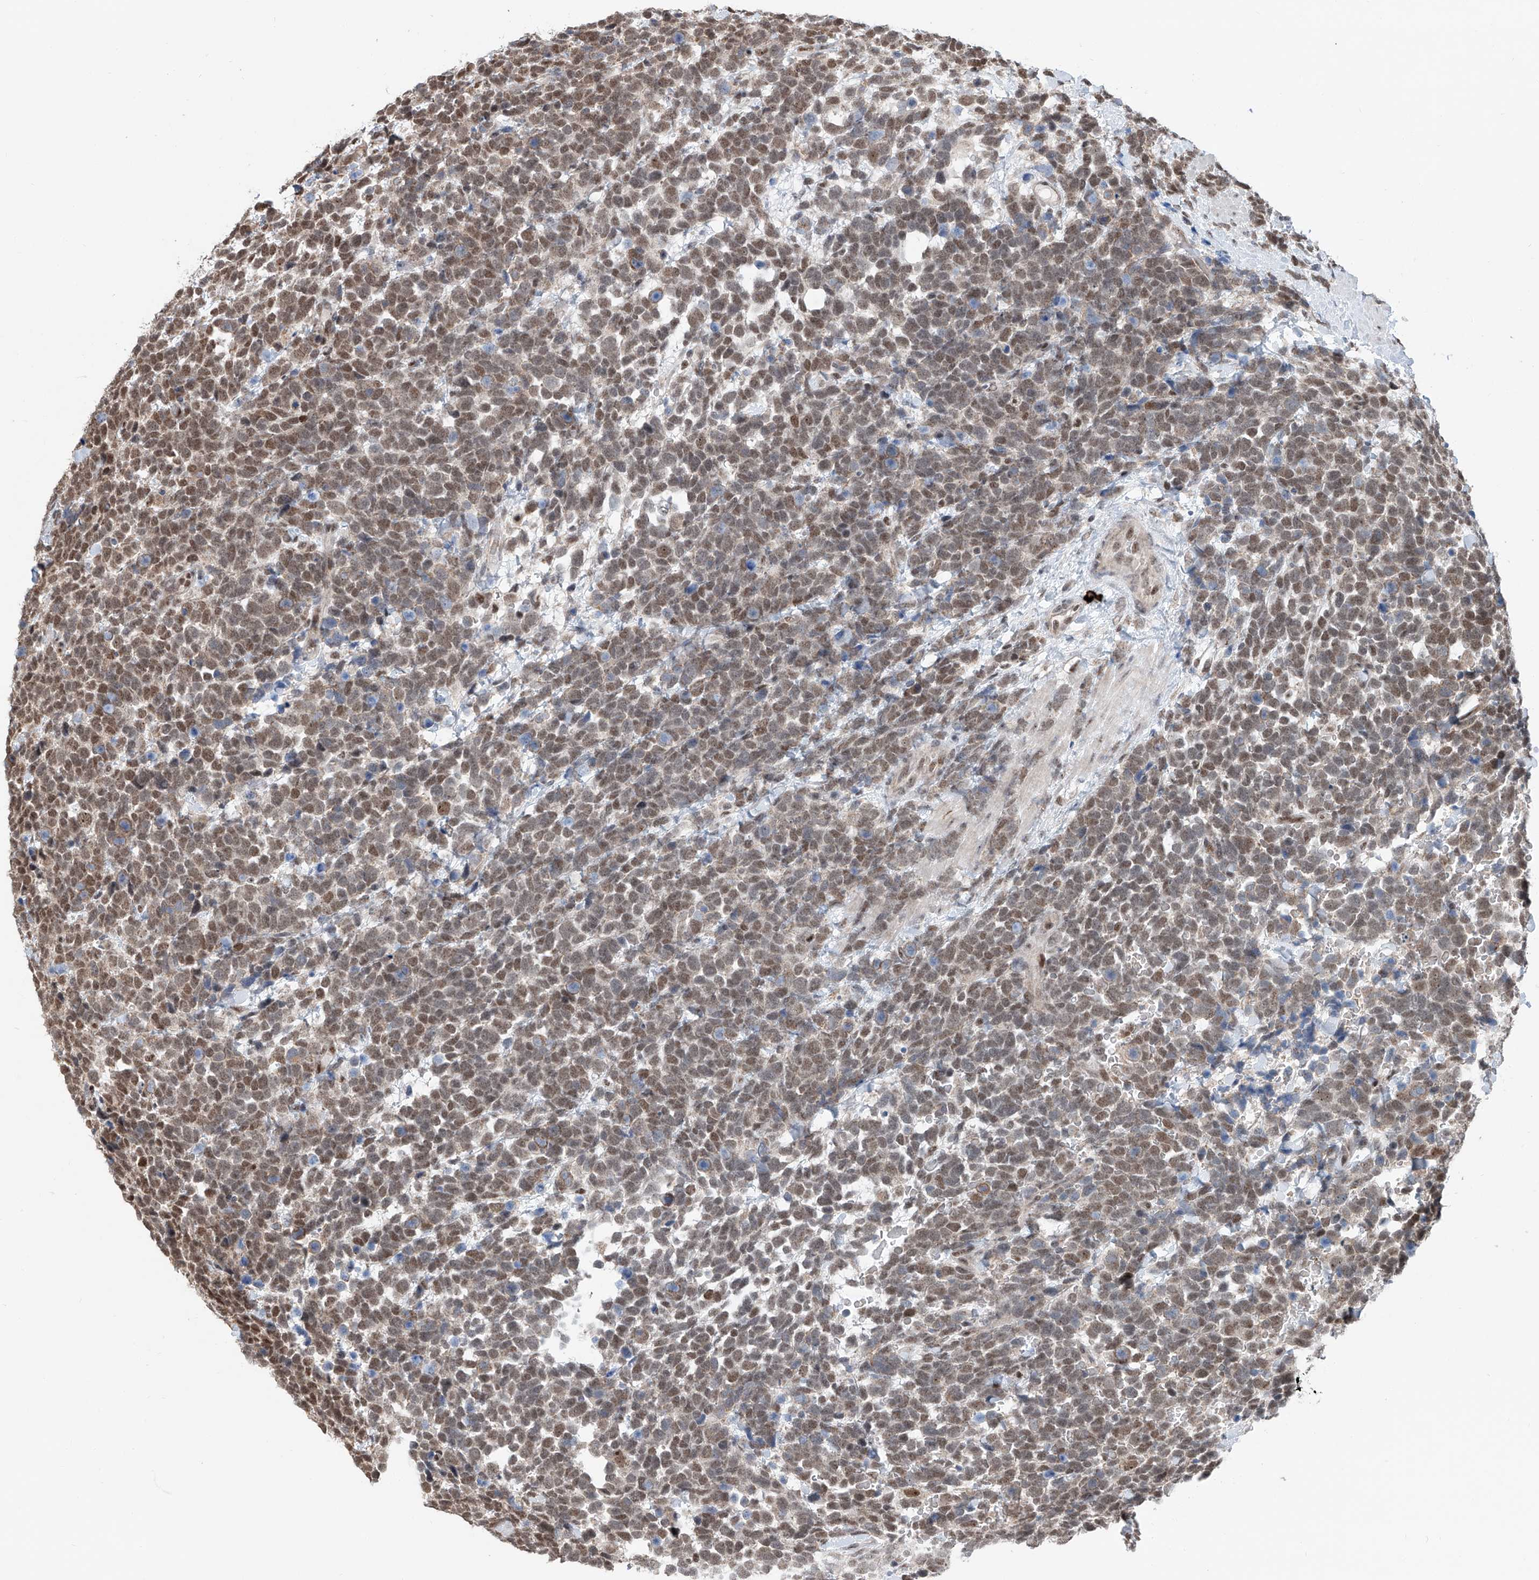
{"staining": {"intensity": "moderate", "quantity": ">75%", "location": "nuclear"}, "tissue": "urothelial cancer", "cell_type": "Tumor cells", "image_type": "cancer", "snomed": [{"axis": "morphology", "description": "Urothelial carcinoma, High grade"}, {"axis": "topography", "description": "Urinary bladder"}], "caption": "Urothelial cancer was stained to show a protein in brown. There is medium levels of moderate nuclear positivity in approximately >75% of tumor cells. The protein is shown in brown color, while the nuclei are stained blue.", "gene": "SDE2", "patient": {"sex": "female", "age": 82}}